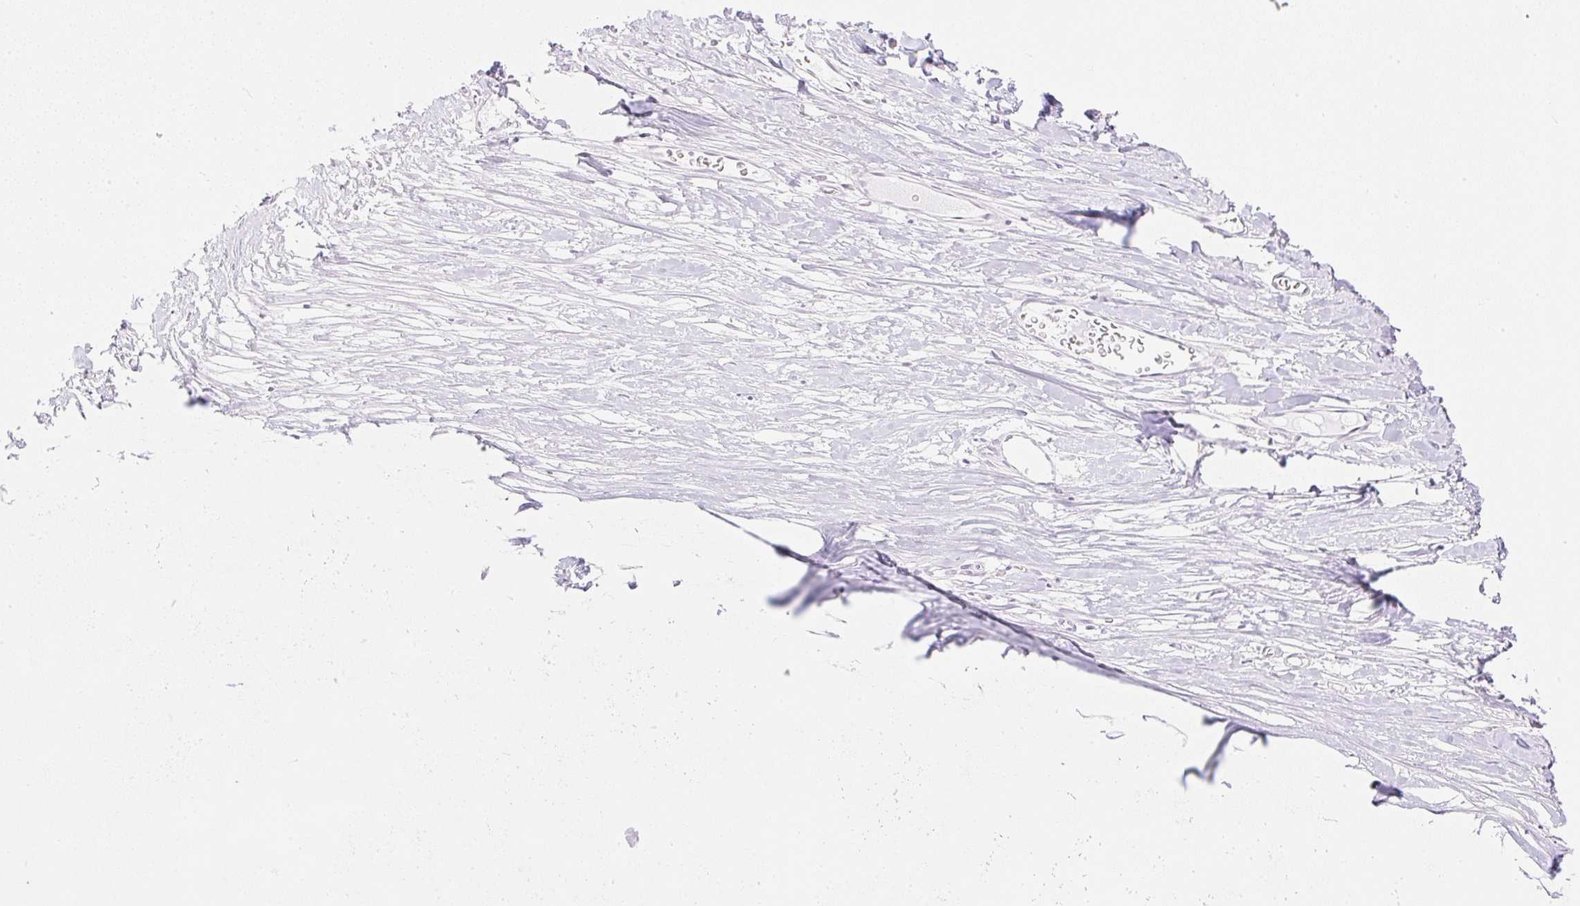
{"staining": {"intensity": "negative", "quantity": "none", "location": "none"}, "tissue": "adipose tissue", "cell_type": "Adipocytes", "image_type": "normal", "snomed": [{"axis": "morphology", "description": "Normal tissue, NOS"}, {"axis": "topography", "description": "Cartilage tissue"}], "caption": "A histopathology image of adipose tissue stained for a protein demonstrates no brown staining in adipocytes. (DAB immunohistochemistry (IHC) visualized using brightfield microscopy, high magnification).", "gene": "CDX1", "patient": {"sex": "male", "age": 57}}